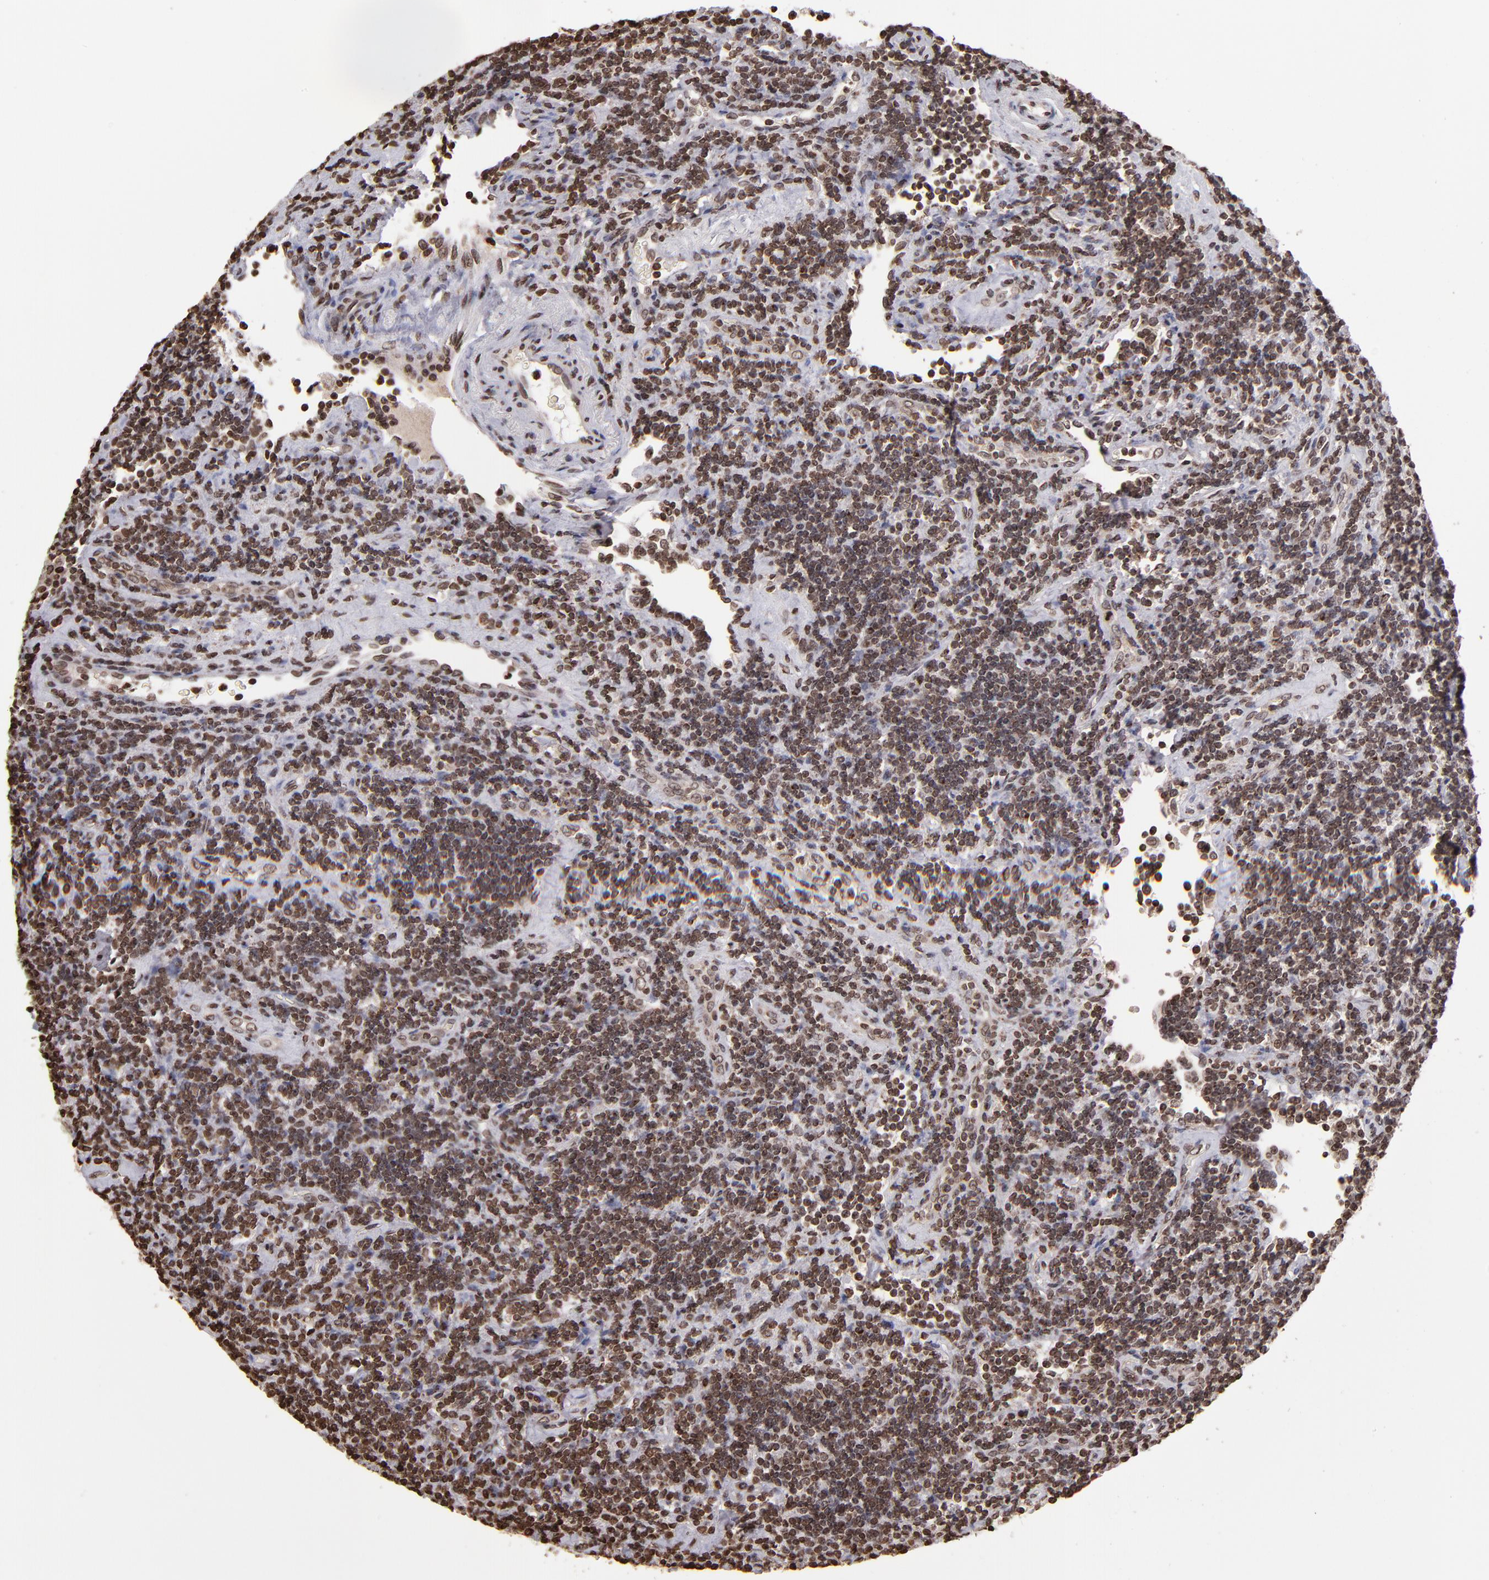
{"staining": {"intensity": "strong", "quantity": ">75%", "location": "nuclear"}, "tissue": "lymphoma", "cell_type": "Tumor cells", "image_type": "cancer", "snomed": [{"axis": "morphology", "description": "Malignant lymphoma, non-Hodgkin's type, Low grade"}, {"axis": "topography", "description": "Lymph node"}], "caption": "An IHC micrograph of tumor tissue is shown. Protein staining in brown labels strong nuclear positivity in lymphoma within tumor cells.", "gene": "CSDC2", "patient": {"sex": "male", "age": 70}}